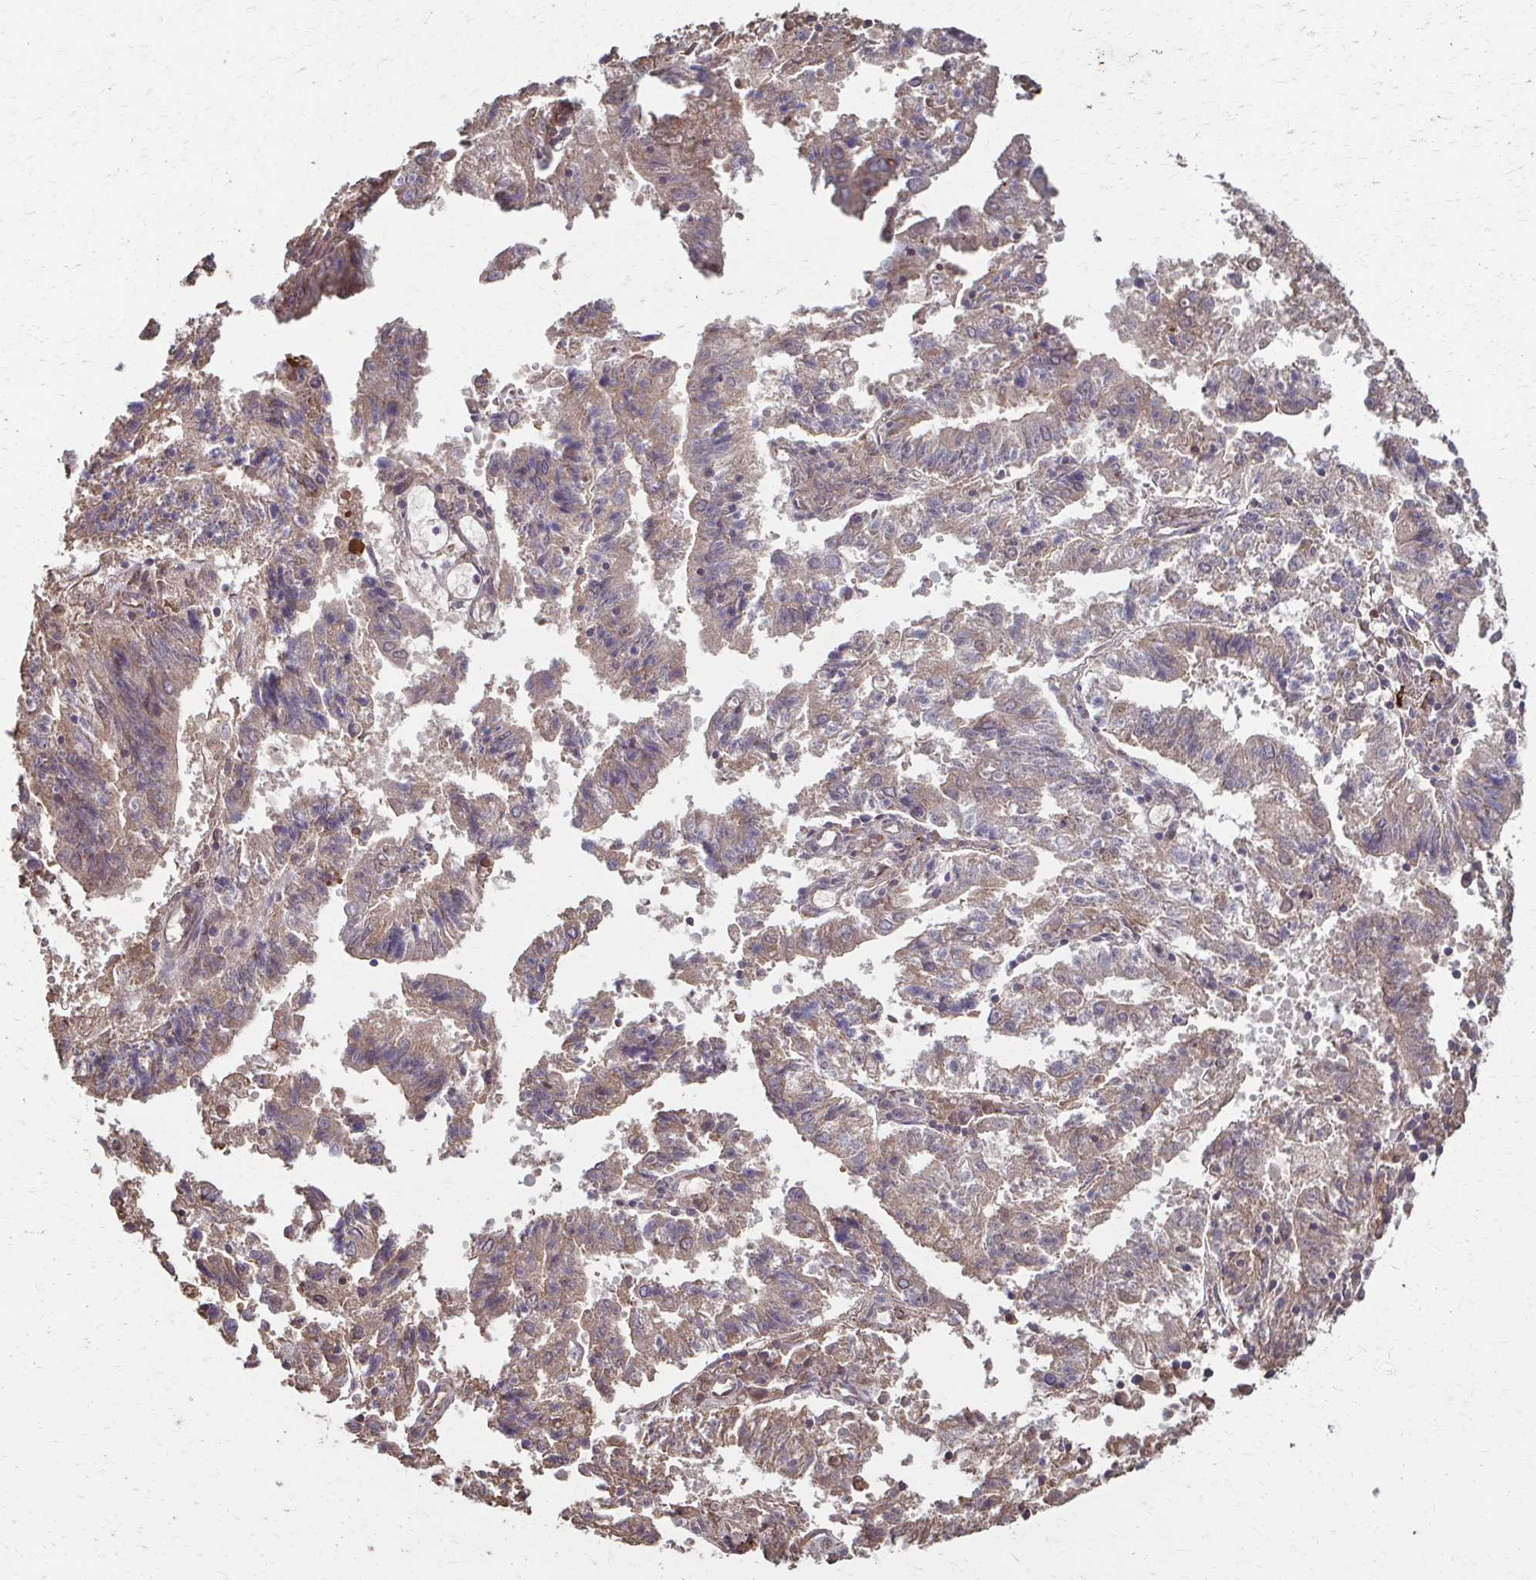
{"staining": {"intensity": "weak", "quantity": ">75%", "location": "cytoplasmic/membranous"}, "tissue": "endometrial cancer", "cell_type": "Tumor cells", "image_type": "cancer", "snomed": [{"axis": "morphology", "description": "Adenocarcinoma, NOS"}, {"axis": "topography", "description": "Endometrium"}], "caption": "A brown stain highlights weak cytoplasmic/membranous positivity of a protein in human endometrial adenocarcinoma tumor cells.", "gene": "IL18BP", "patient": {"sex": "female", "age": 82}}